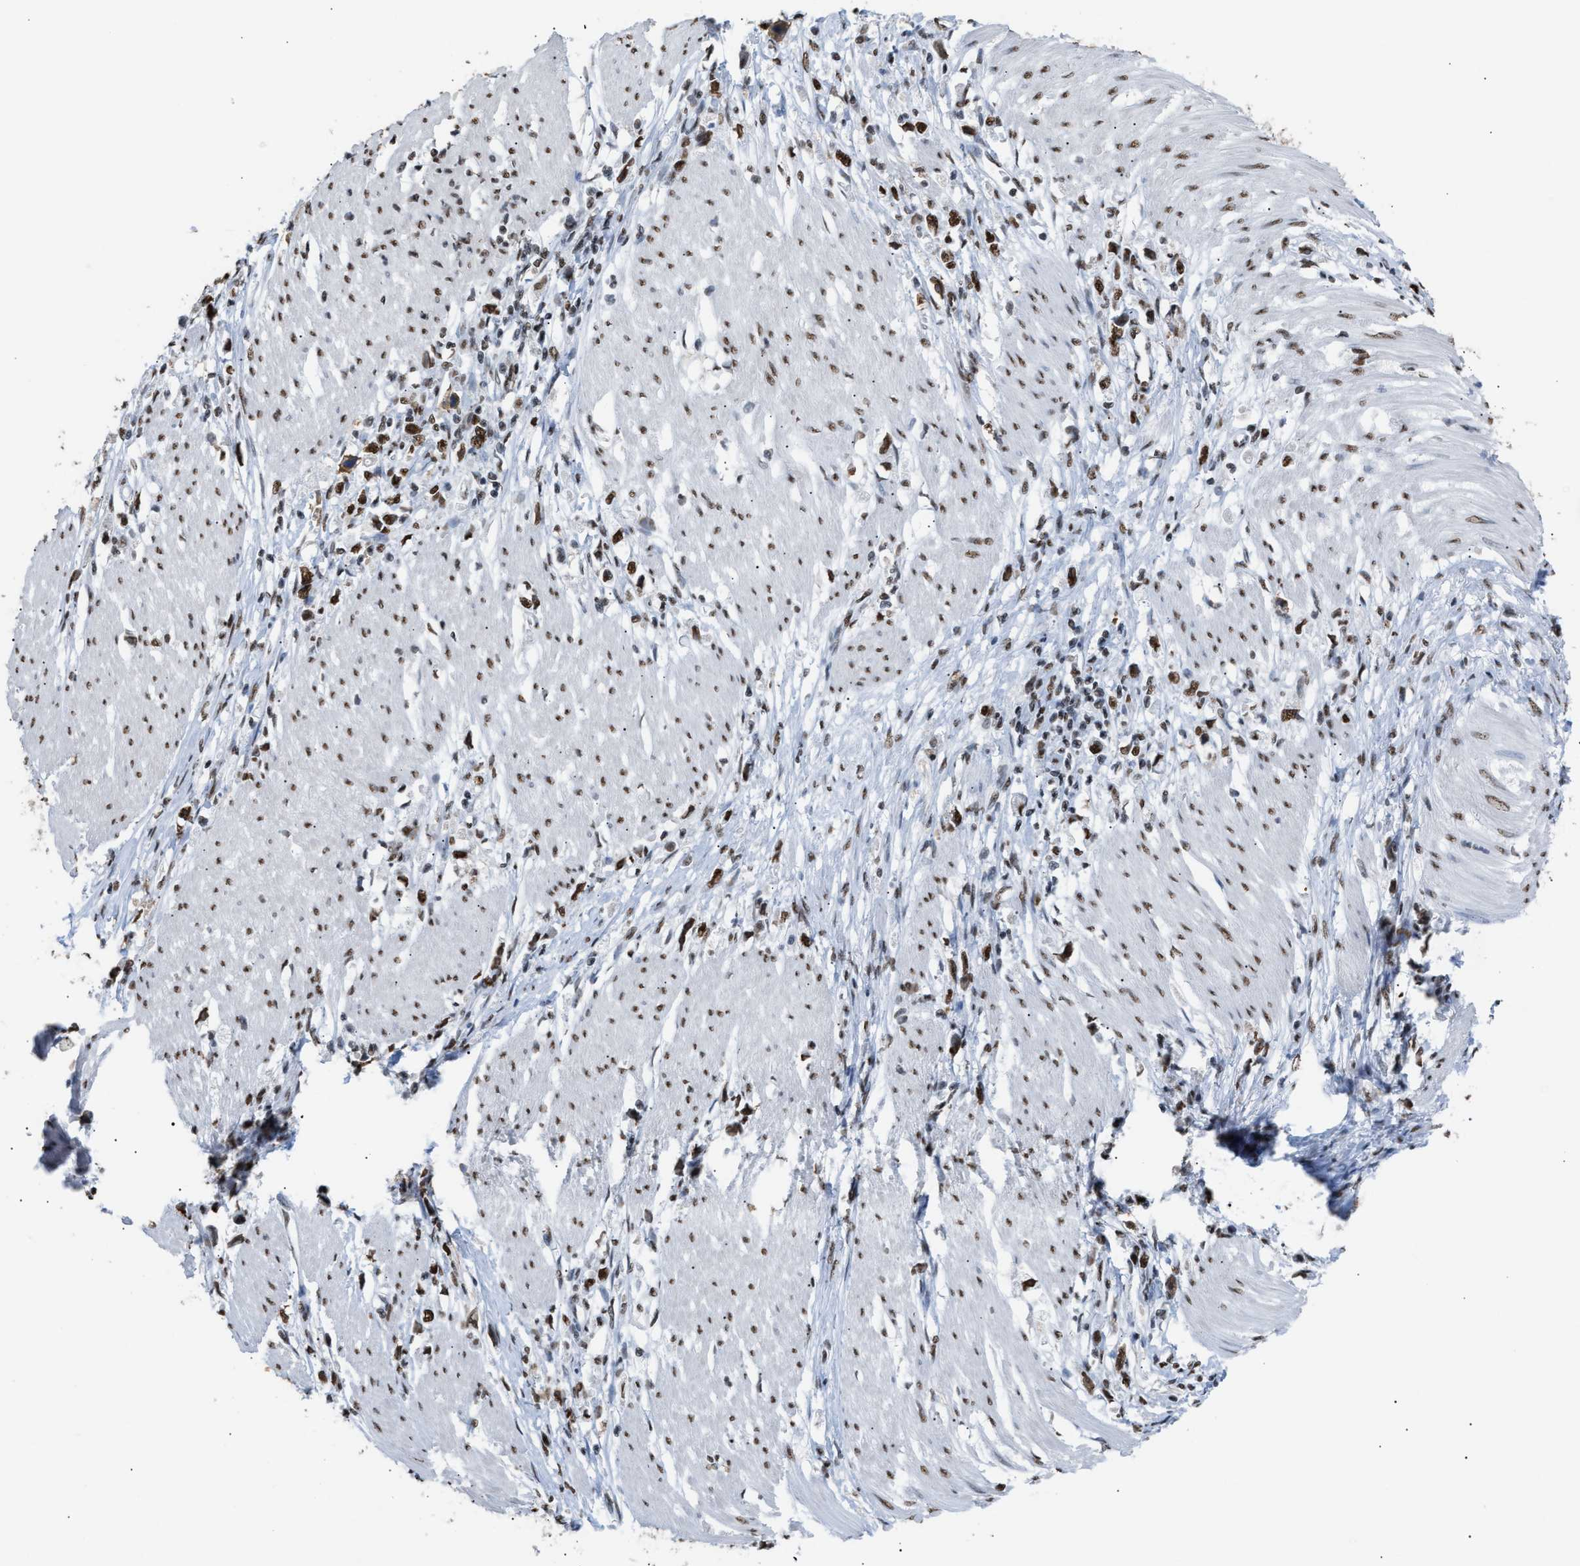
{"staining": {"intensity": "strong", "quantity": ">75%", "location": "nuclear"}, "tissue": "stomach cancer", "cell_type": "Tumor cells", "image_type": "cancer", "snomed": [{"axis": "morphology", "description": "Adenocarcinoma, NOS"}, {"axis": "topography", "description": "Stomach"}], "caption": "Protein staining displays strong nuclear staining in about >75% of tumor cells in stomach adenocarcinoma. (DAB IHC with brightfield microscopy, high magnification).", "gene": "CCAR2", "patient": {"sex": "female", "age": 59}}